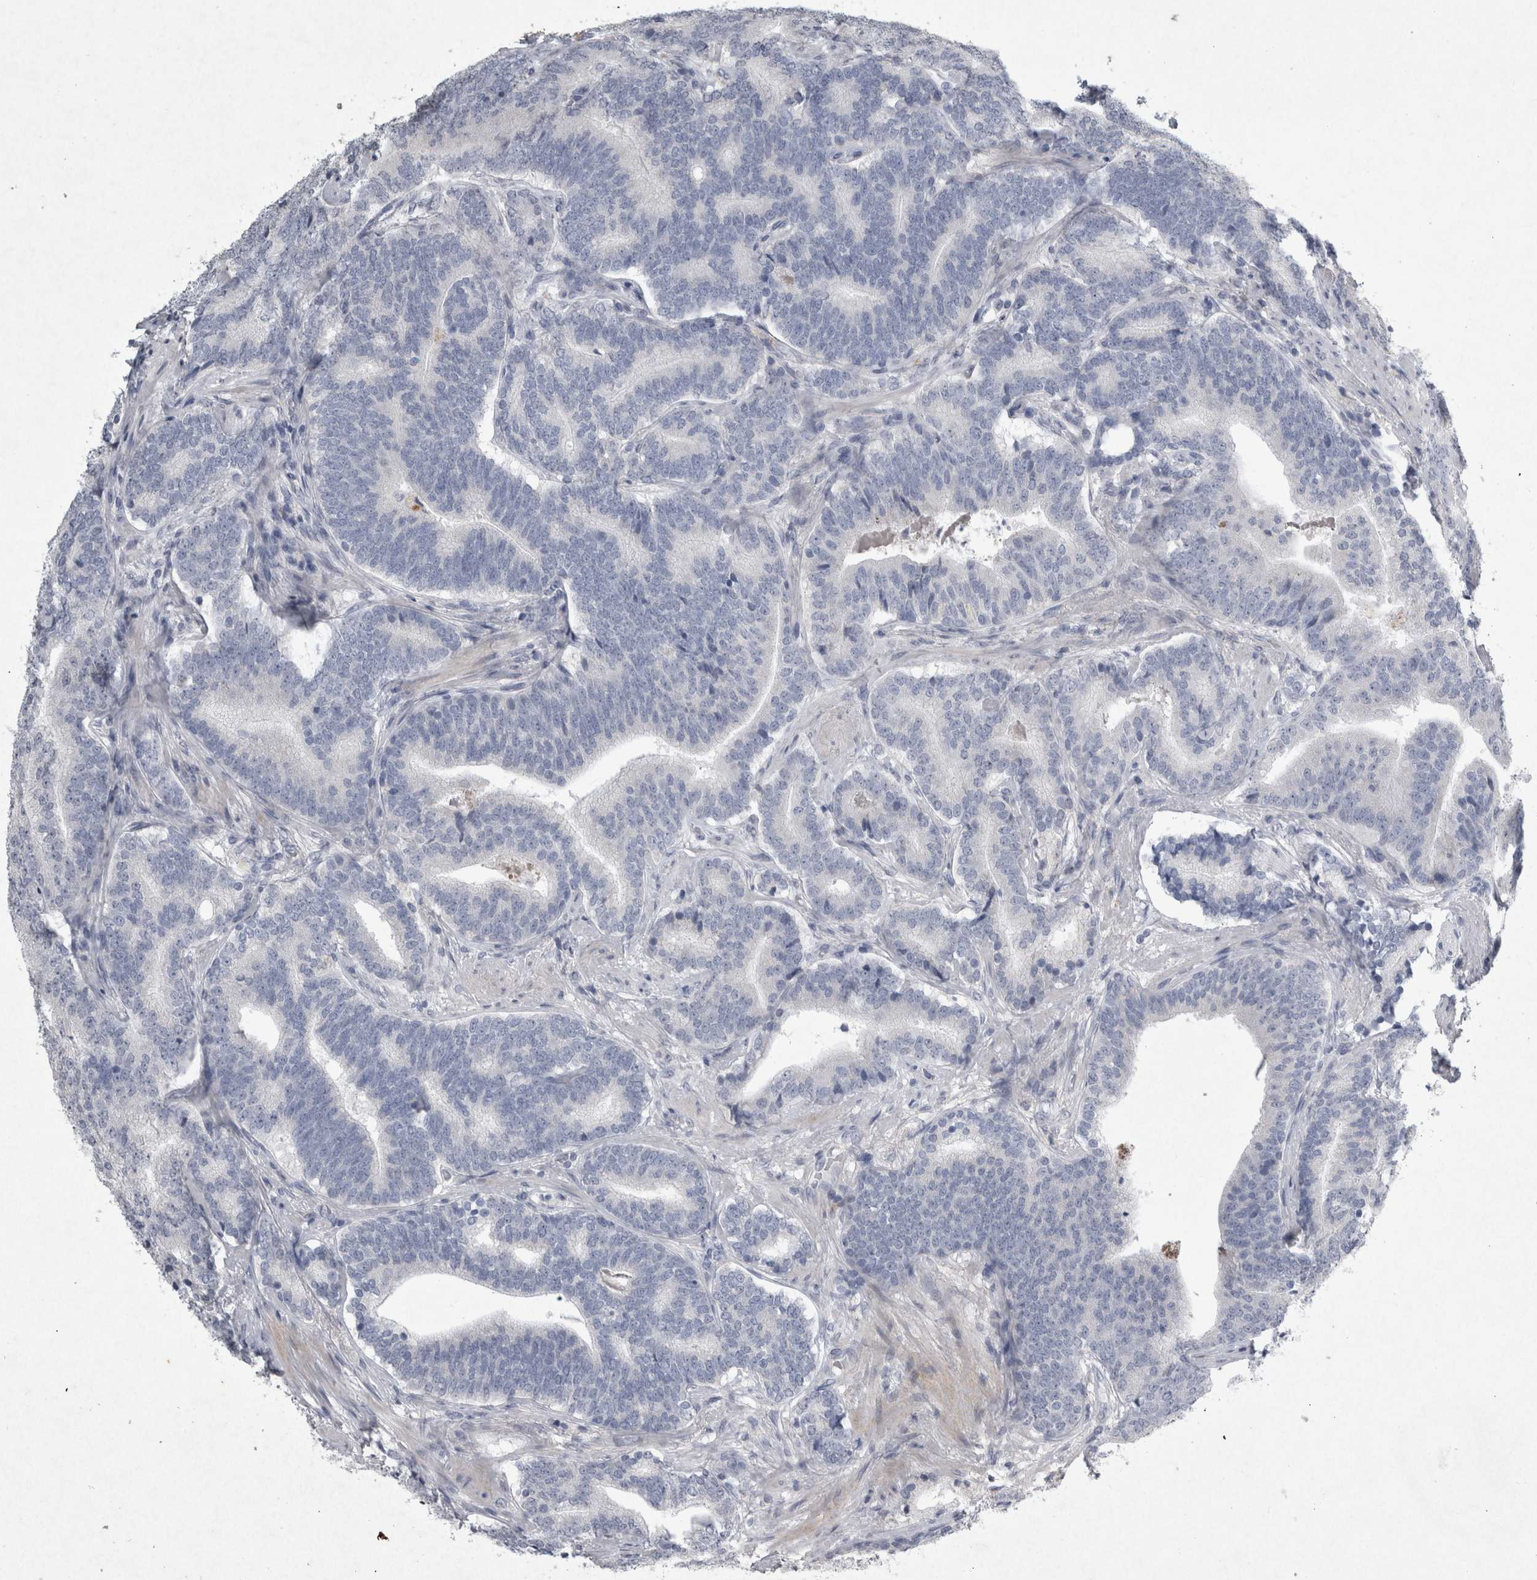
{"staining": {"intensity": "negative", "quantity": "none", "location": "none"}, "tissue": "prostate cancer", "cell_type": "Tumor cells", "image_type": "cancer", "snomed": [{"axis": "morphology", "description": "Adenocarcinoma, High grade"}, {"axis": "topography", "description": "Prostate"}], "caption": "Tumor cells show no significant protein expression in prostate cancer (adenocarcinoma (high-grade)).", "gene": "PDX1", "patient": {"sex": "male", "age": 55}}